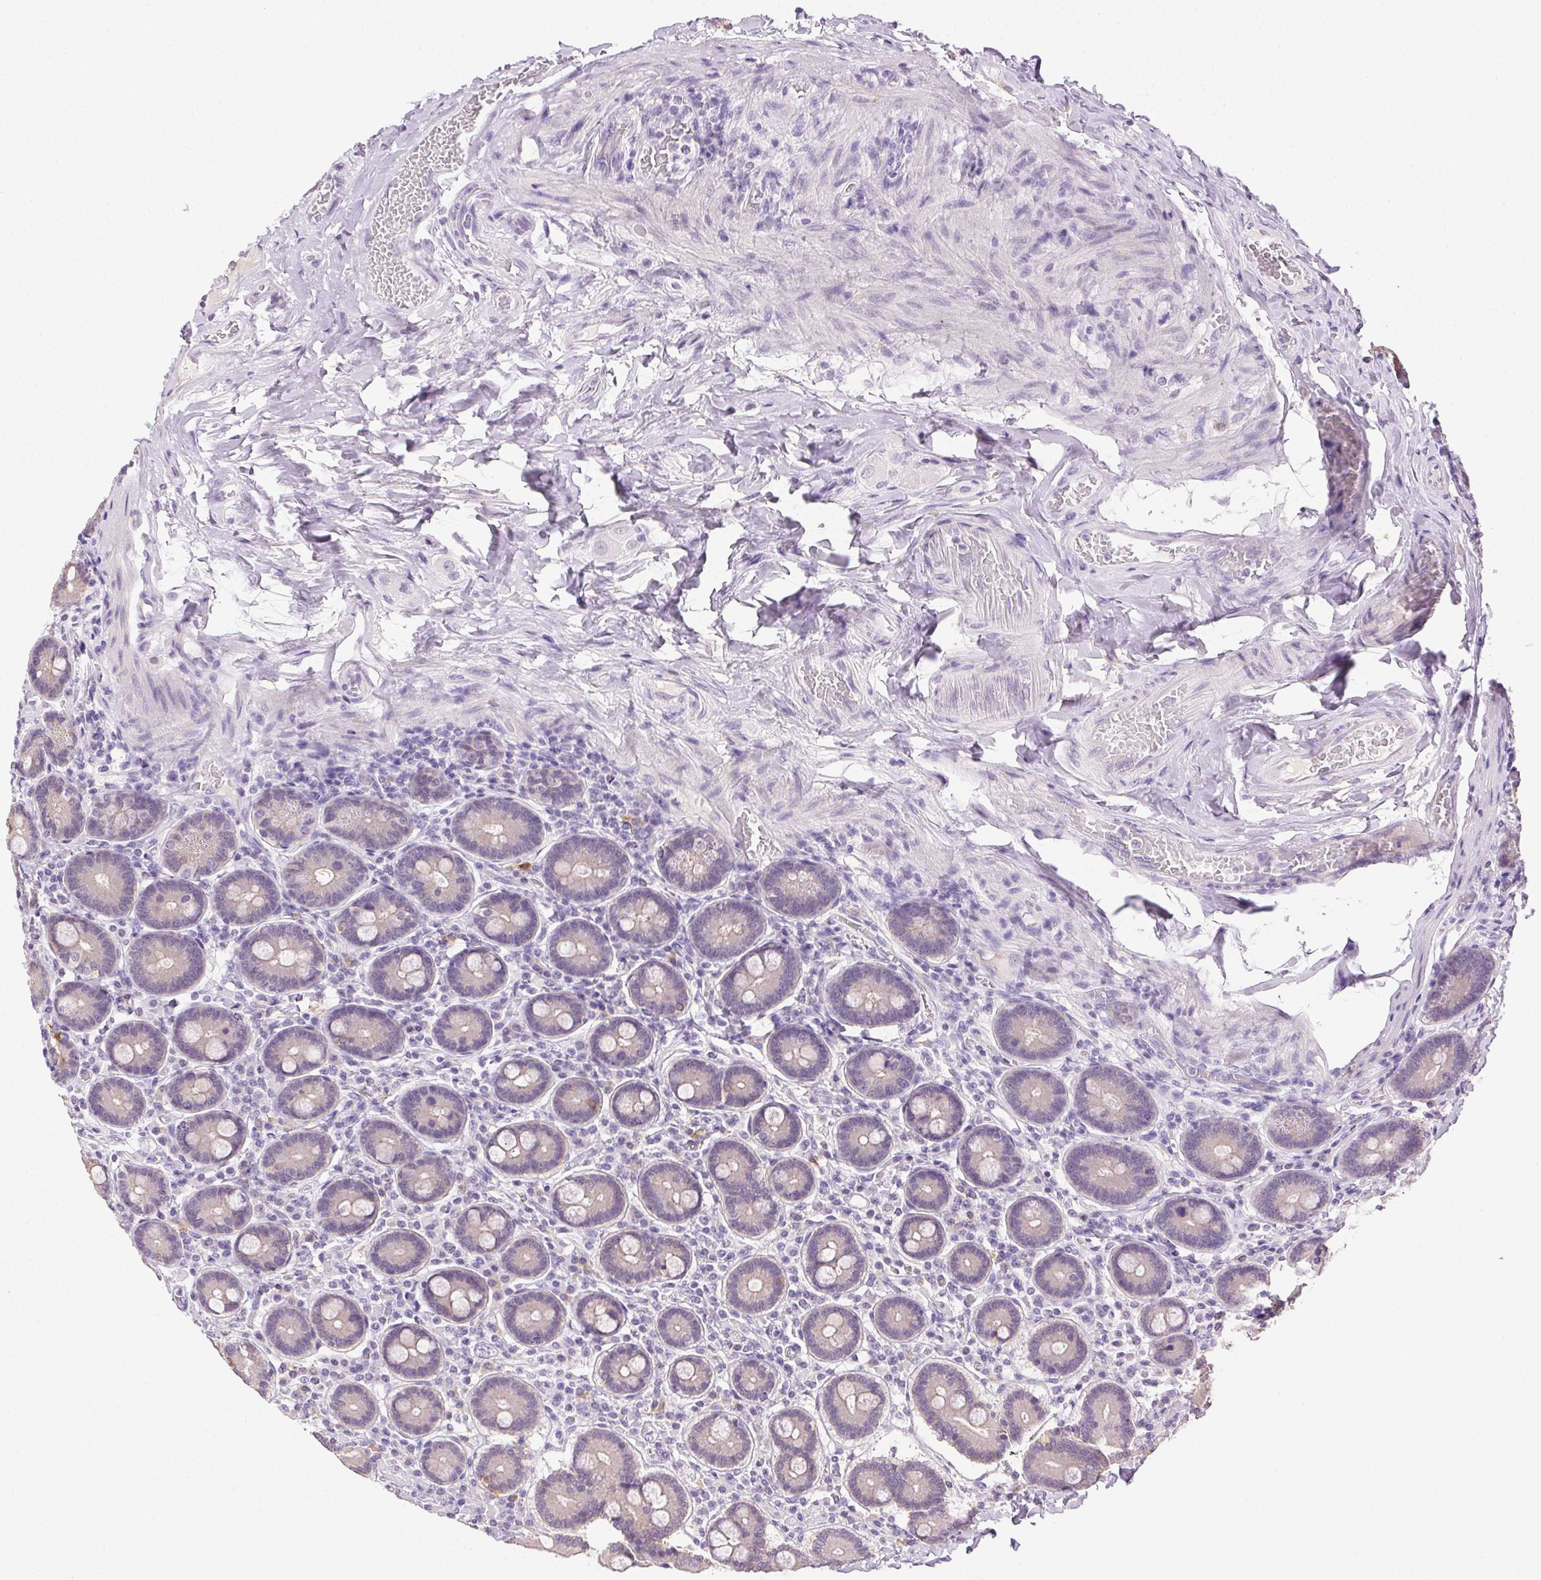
{"staining": {"intensity": "negative", "quantity": "none", "location": "none"}, "tissue": "duodenum", "cell_type": "Glandular cells", "image_type": "normal", "snomed": [{"axis": "morphology", "description": "Normal tissue, NOS"}, {"axis": "topography", "description": "Duodenum"}], "caption": "Duodenum stained for a protein using immunohistochemistry (IHC) demonstrates no staining glandular cells.", "gene": "CLDN10", "patient": {"sex": "female", "age": 62}}